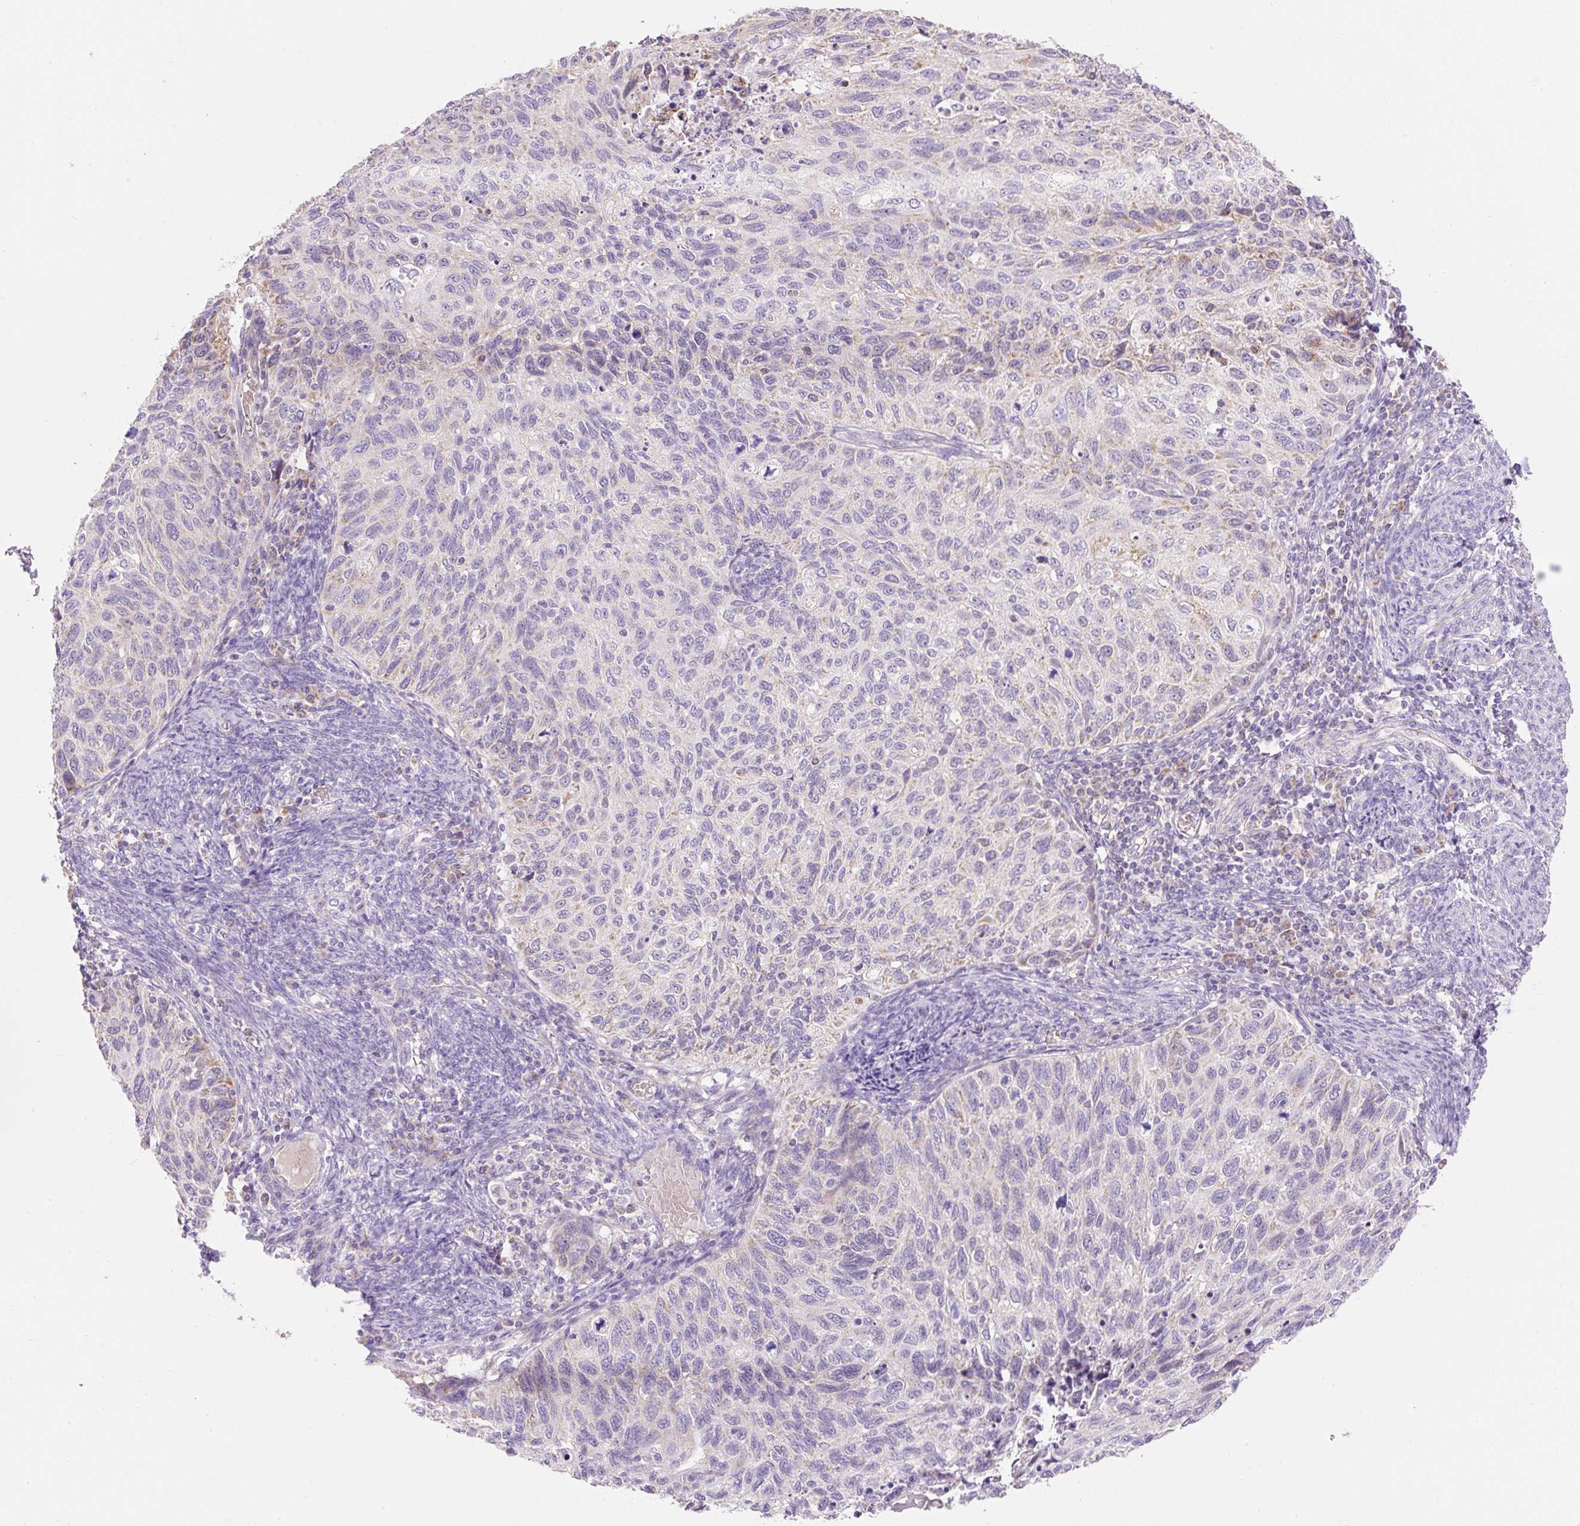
{"staining": {"intensity": "negative", "quantity": "none", "location": "none"}, "tissue": "cervical cancer", "cell_type": "Tumor cells", "image_type": "cancer", "snomed": [{"axis": "morphology", "description": "Squamous cell carcinoma, NOS"}, {"axis": "topography", "description": "Cervix"}], "caption": "This is an IHC micrograph of cervical cancer (squamous cell carcinoma). There is no positivity in tumor cells.", "gene": "PMAIP1", "patient": {"sex": "female", "age": 70}}